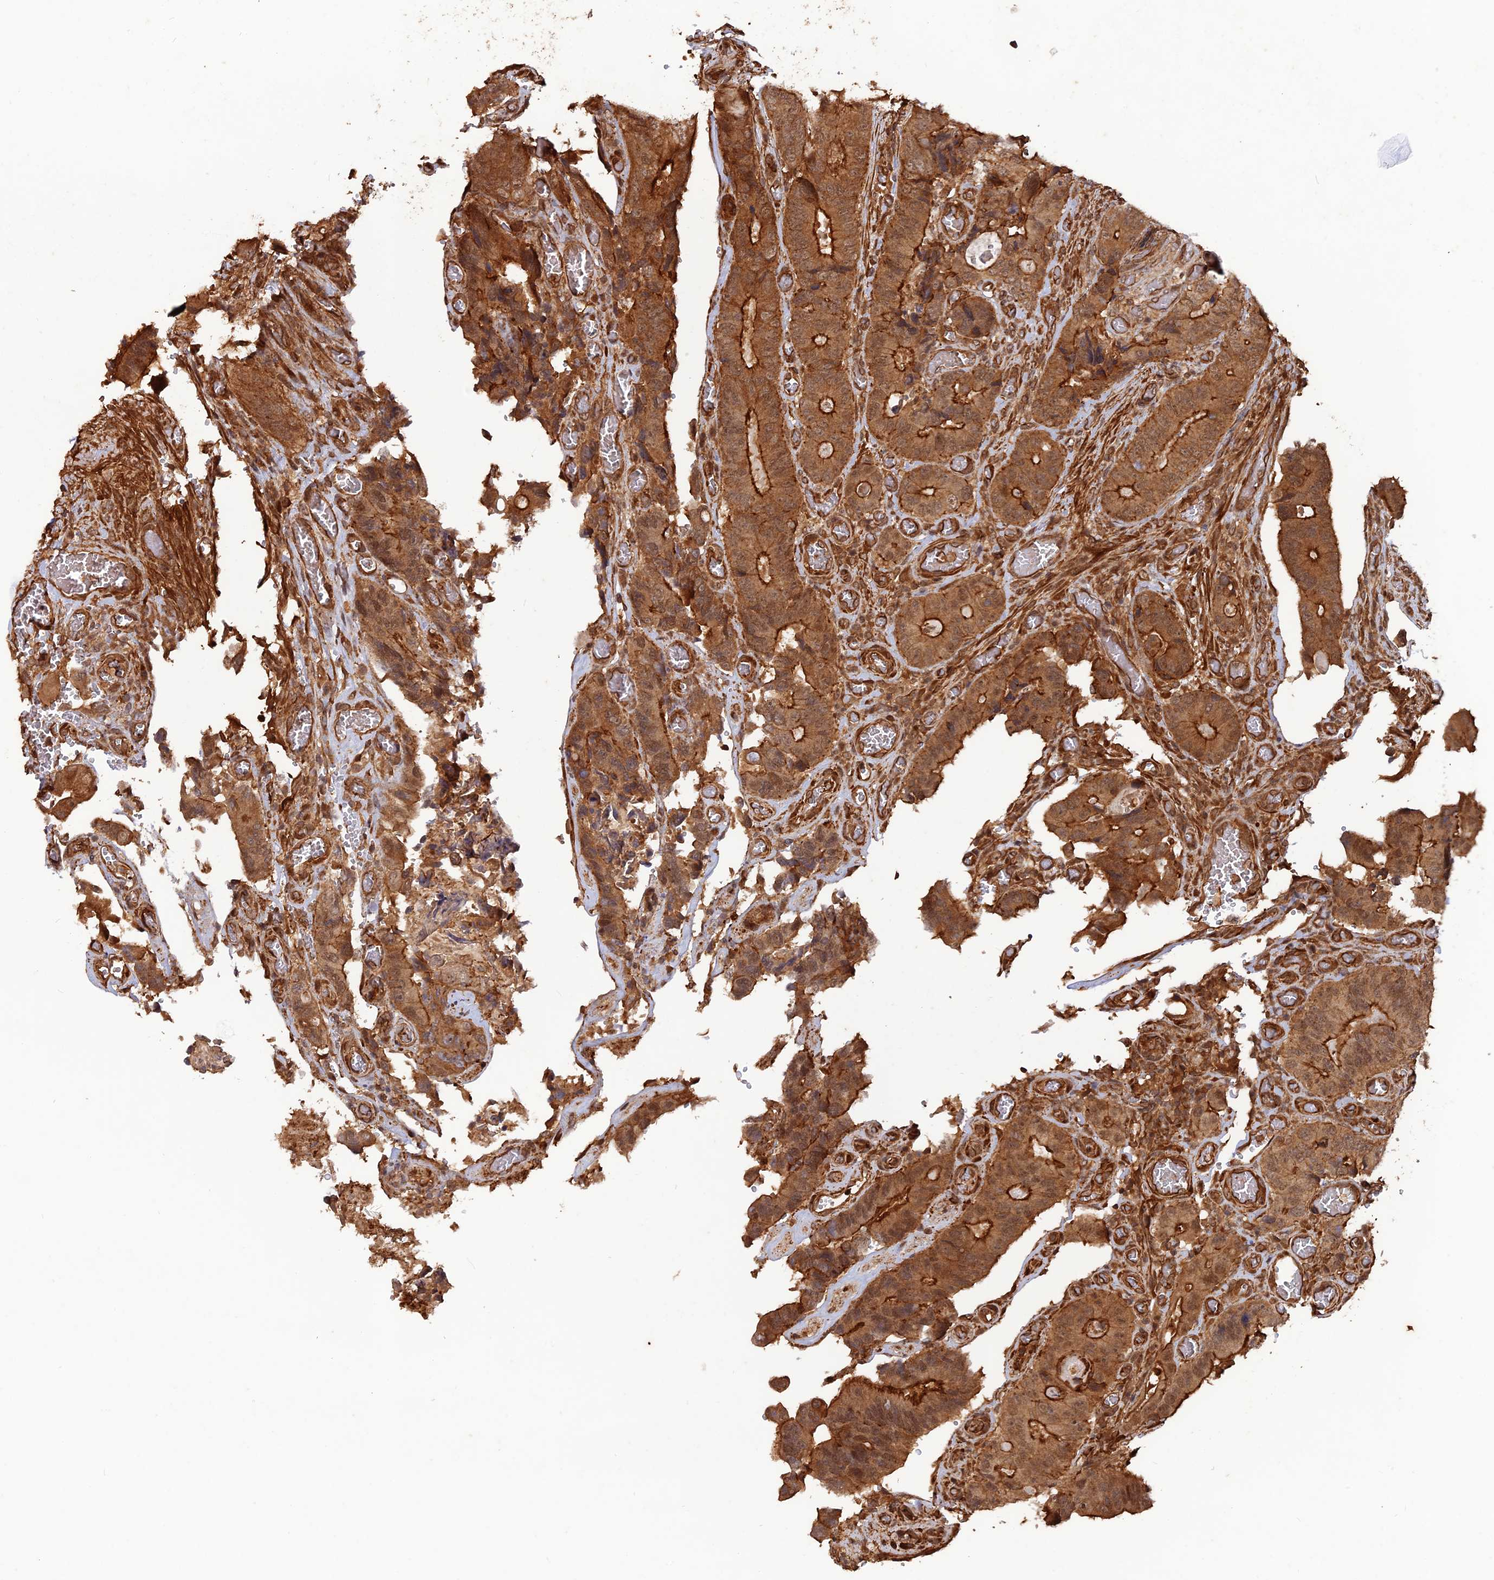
{"staining": {"intensity": "moderate", "quantity": ">75%", "location": "cytoplasmic/membranous"}, "tissue": "colorectal cancer", "cell_type": "Tumor cells", "image_type": "cancer", "snomed": [{"axis": "morphology", "description": "Adenocarcinoma, NOS"}, {"axis": "topography", "description": "Colon"}], "caption": "A high-resolution micrograph shows IHC staining of colorectal cancer (adenocarcinoma), which reveals moderate cytoplasmic/membranous expression in about >75% of tumor cells.", "gene": "CCDC174", "patient": {"sex": "male", "age": 84}}